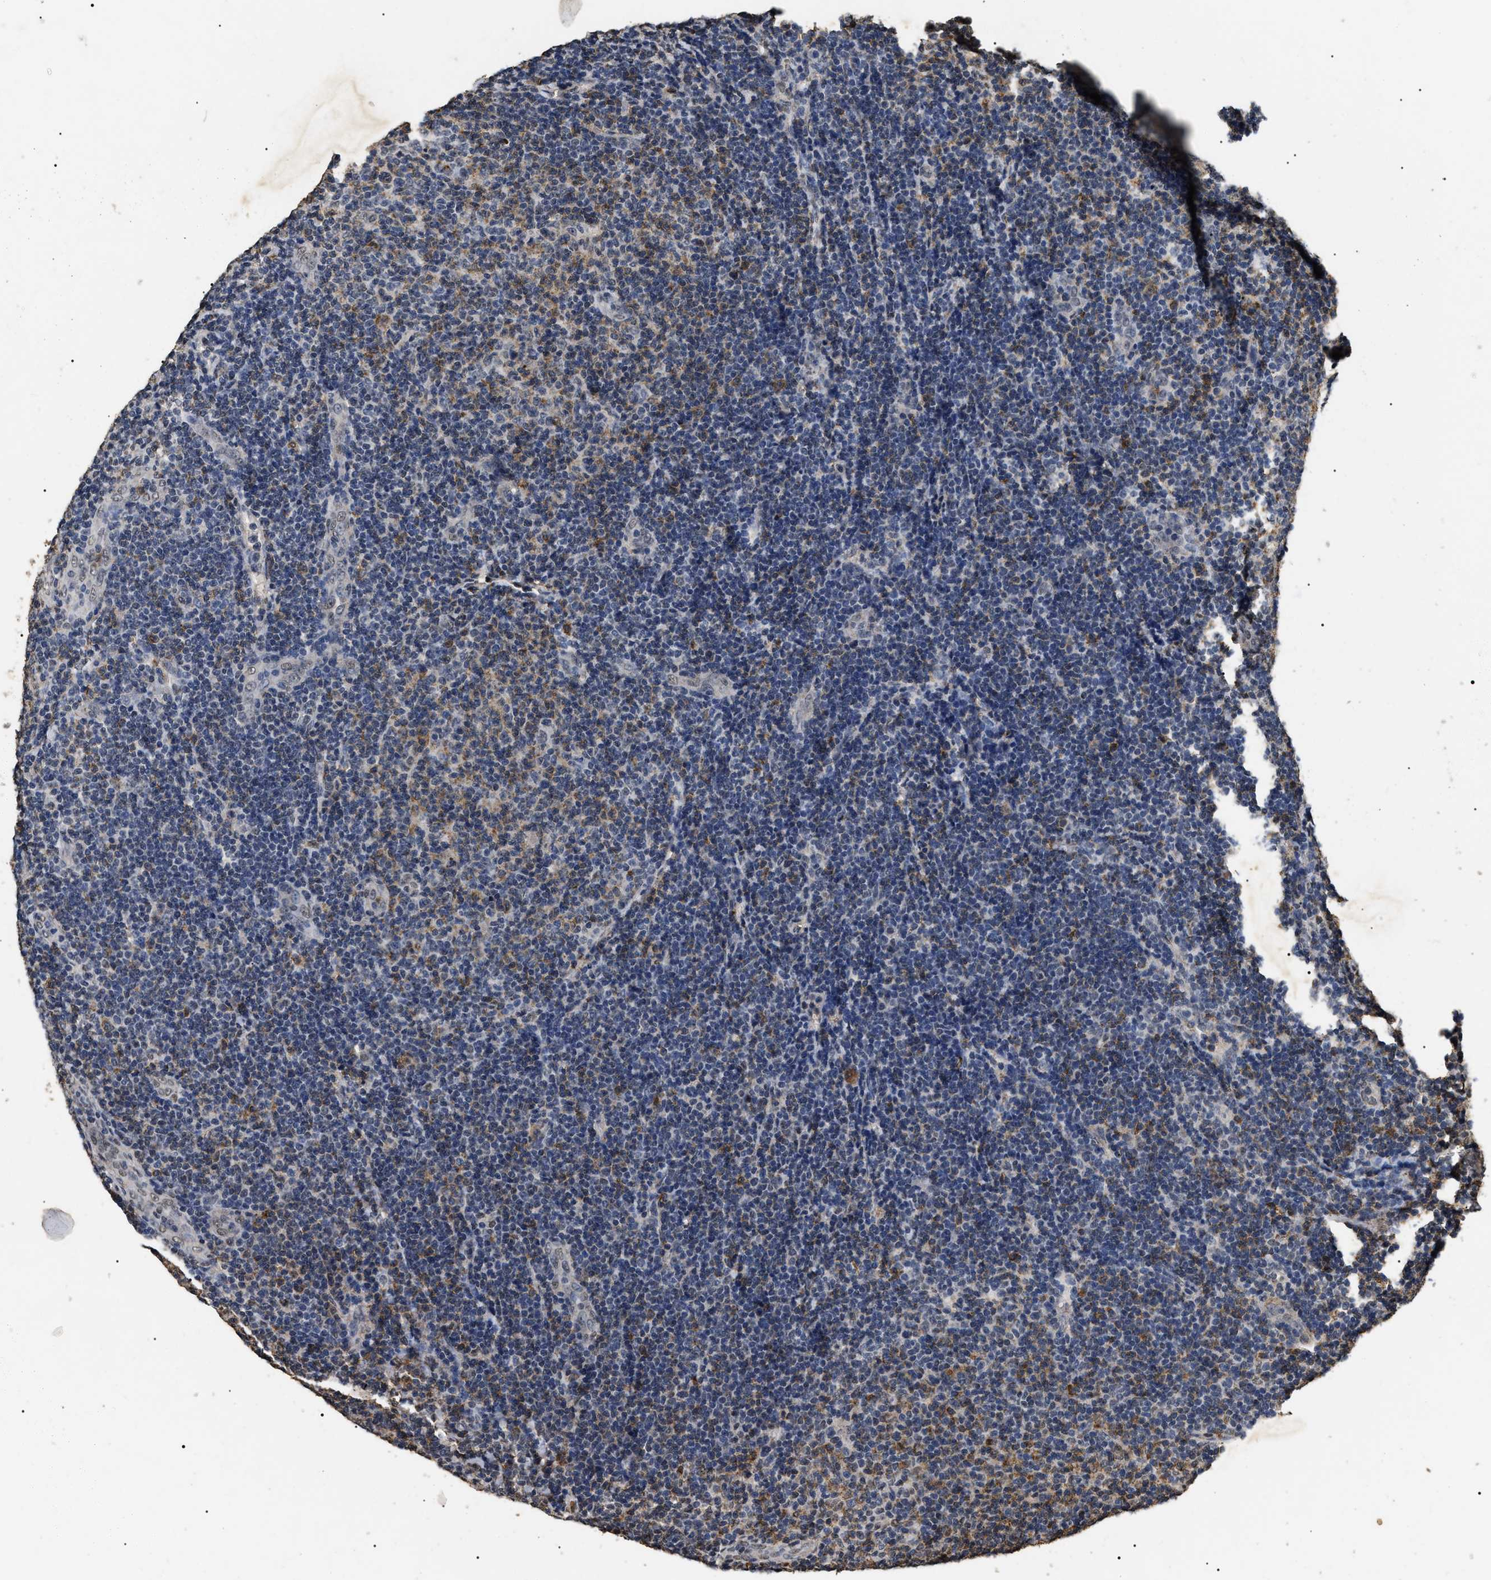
{"staining": {"intensity": "weak", "quantity": "<25%", "location": "cytoplasmic/membranous"}, "tissue": "lymphoma", "cell_type": "Tumor cells", "image_type": "cancer", "snomed": [{"axis": "morphology", "description": "Malignant lymphoma, non-Hodgkin's type, Low grade"}, {"axis": "topography", "description": "Lymph node"}], "caption": "A histopathology image of malignant lymphoma, non-Hodgkin's type (low-grade) stained for a protein shows no brown staining in tumor cells.", "gene": "ANP32E", "patient": {"sex": "male", "age": 83}}